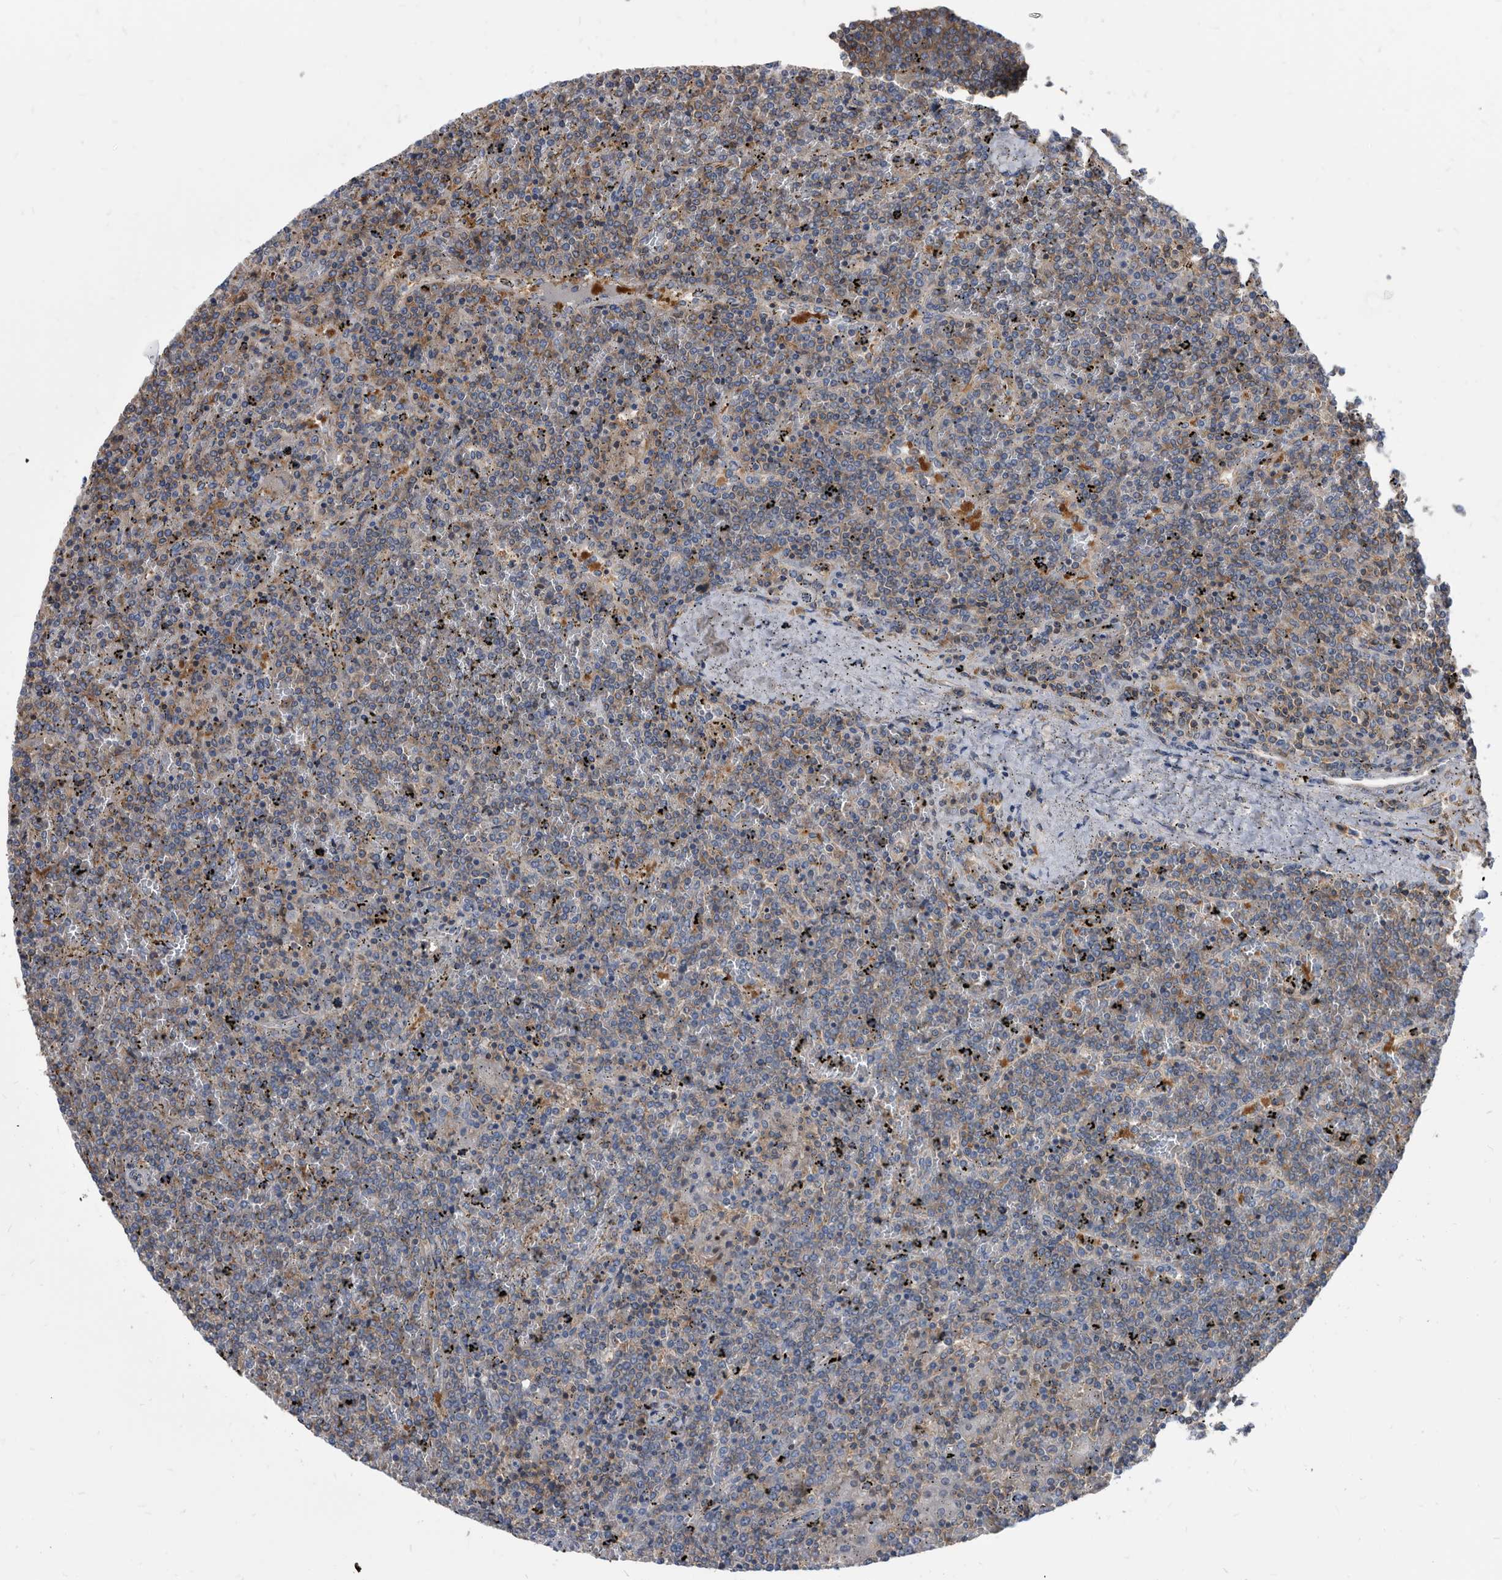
{"staining": {"intensity": "negative", "quantity": "none", "location": "none"}, "tissue": "lymphoma", "cell_type": "Tumor cells", "image_type": "cancer", "snomed": [{"axis": "morphology", "description": "Malignant lymphoma, non-Hodgkin's type, Low grade"}, {"axis": "topography", "description": "Spleen"}], "caption": "DAB (3,3'-diaminobenzidine) immunohistochemical staining of malignant lymphoma, non-Hodgkin's type (low-grade) exhibits no significant staining in tumor cells.", "gene": "APEH", "patient": {"sex": "female", "age": 19}}